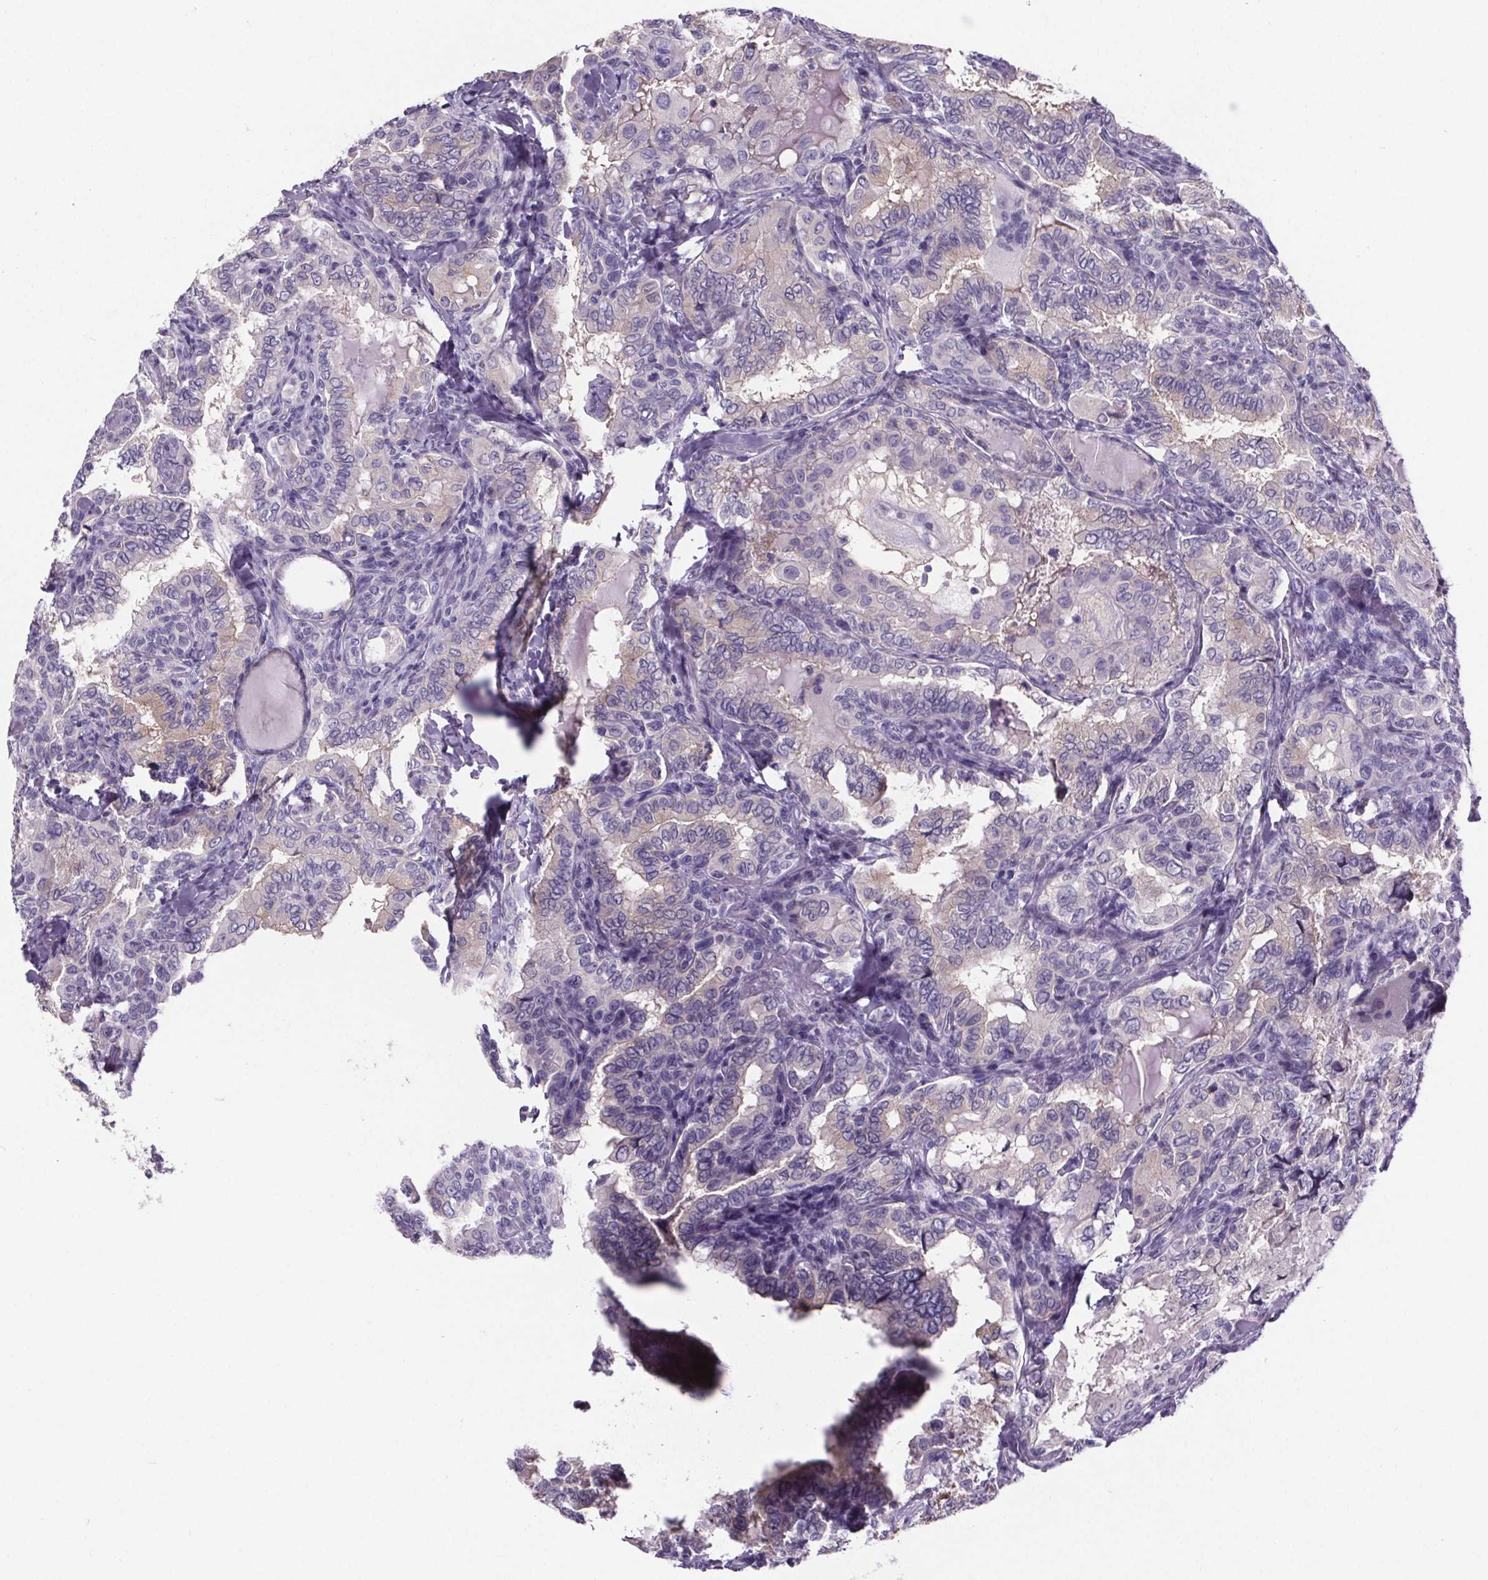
{"staining": {"intensity": "negative", "quantity": "none", "location": "none"}, "tissue": "thyroid cancer", "cell_type": "Tumor cells", "image_type": "cancer", "snomed": [{"axis": "morphology", "description": "Papillary adenocarcinoma, NOS"}, {"axis": "topography", "description": "Thyroid gland"}], "caption": "Micrograph shows no protein staining in tumor cells of papillary adenocarcinoma (thyroid) tissue.", "gene": "CUBN", "patient": {"sex": "female", "age": 75}}